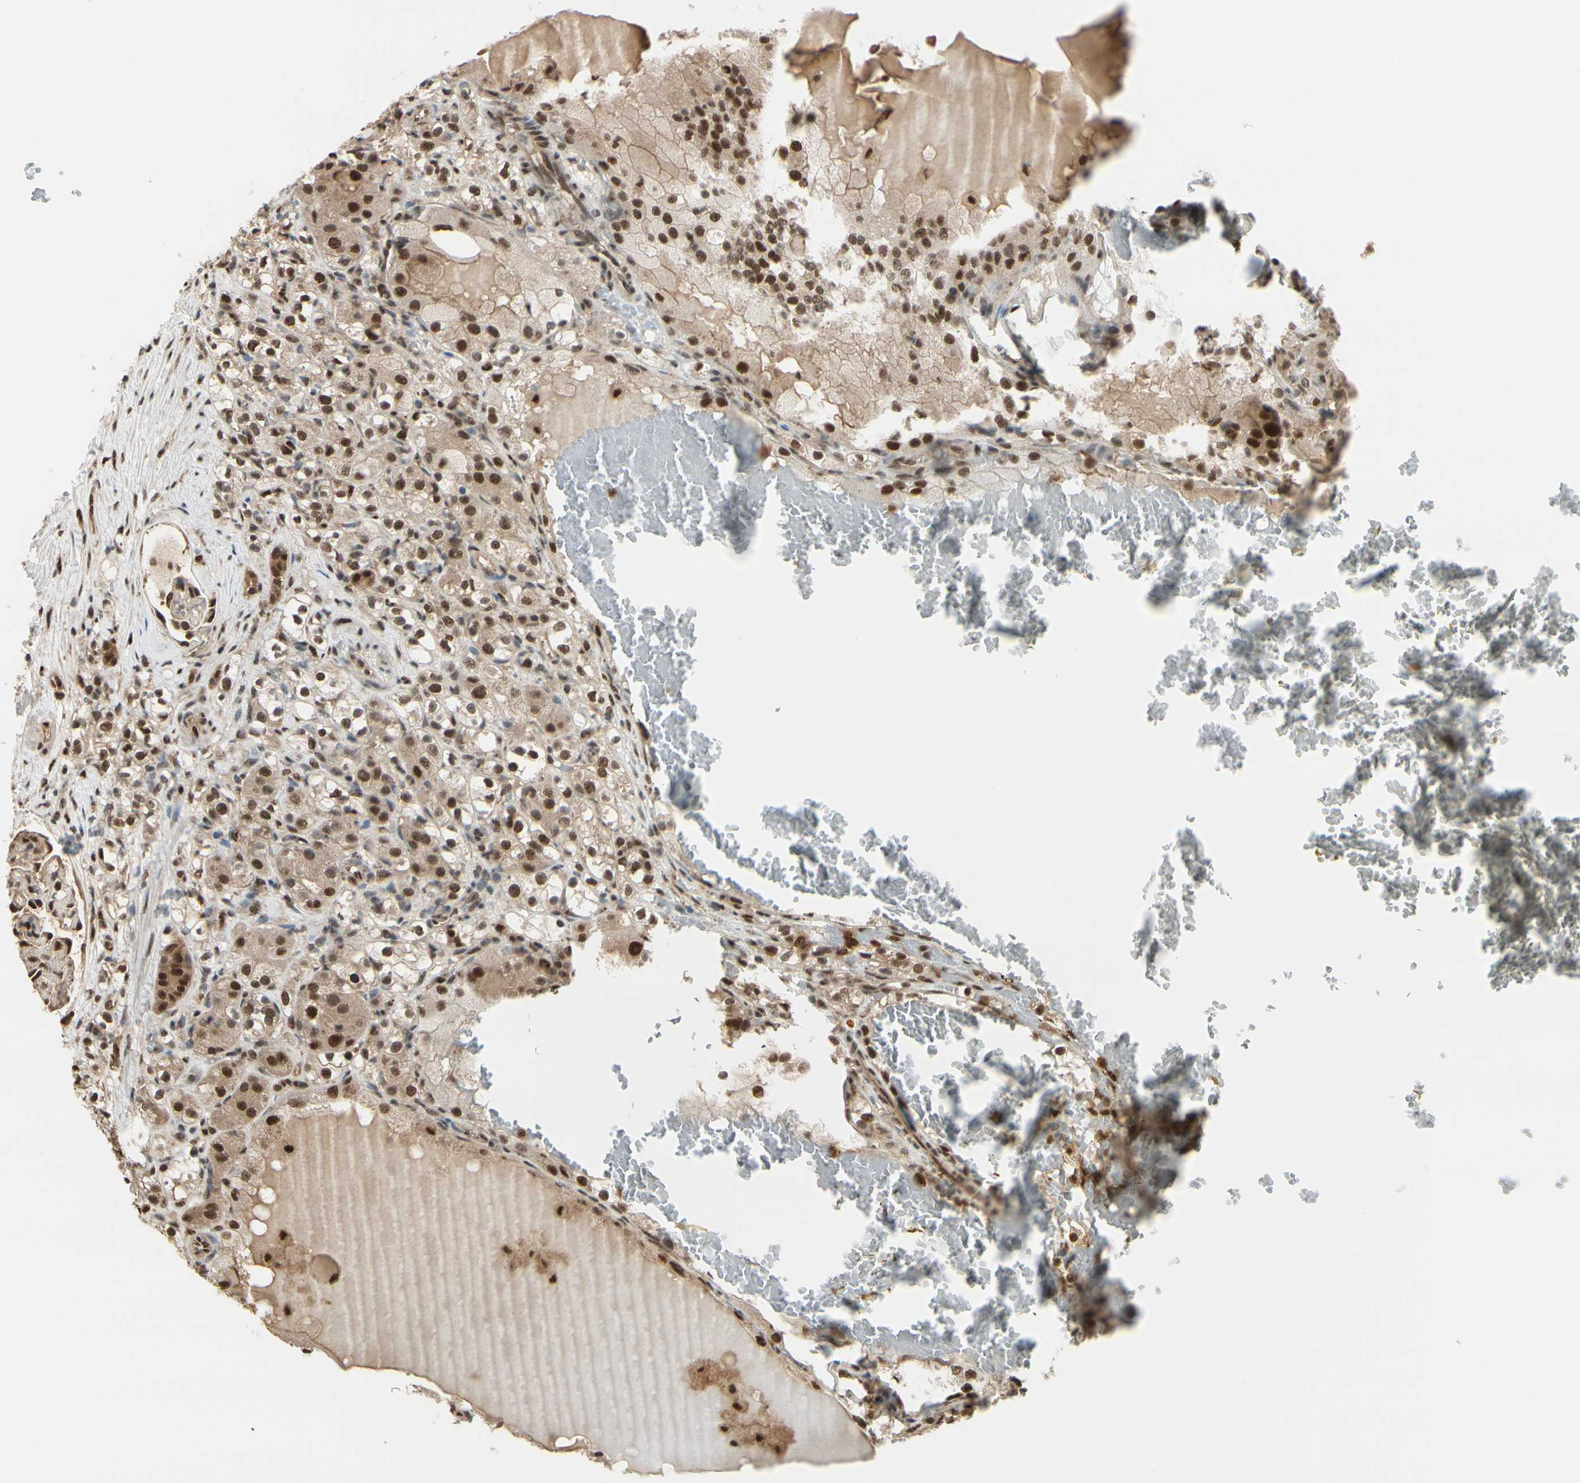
{"staining": {"intensity": "strong", "quantity": ">75%", "location": "cytoplasmic/membranous,nuclear"}, "tissue": "renal cancer", "cell_type": "Tumor cells", "image_type": "cancer", "snomed": [{"axis": "morphology", "description": "Normal tissue, NOS"}, {"axis": "morphology", "description": "Adenocarcinoma, NOS"}, {"axis": "topography", "description": "Kidney"}], "caption": "The immunohistochemical stain labels strong cytoplasmic/membranous and nuclear expression in tumor cells of adenocarcinoma (renal) tissue.", "gene": "HSF1", "patient": {"sex": "male", "age": 61}}